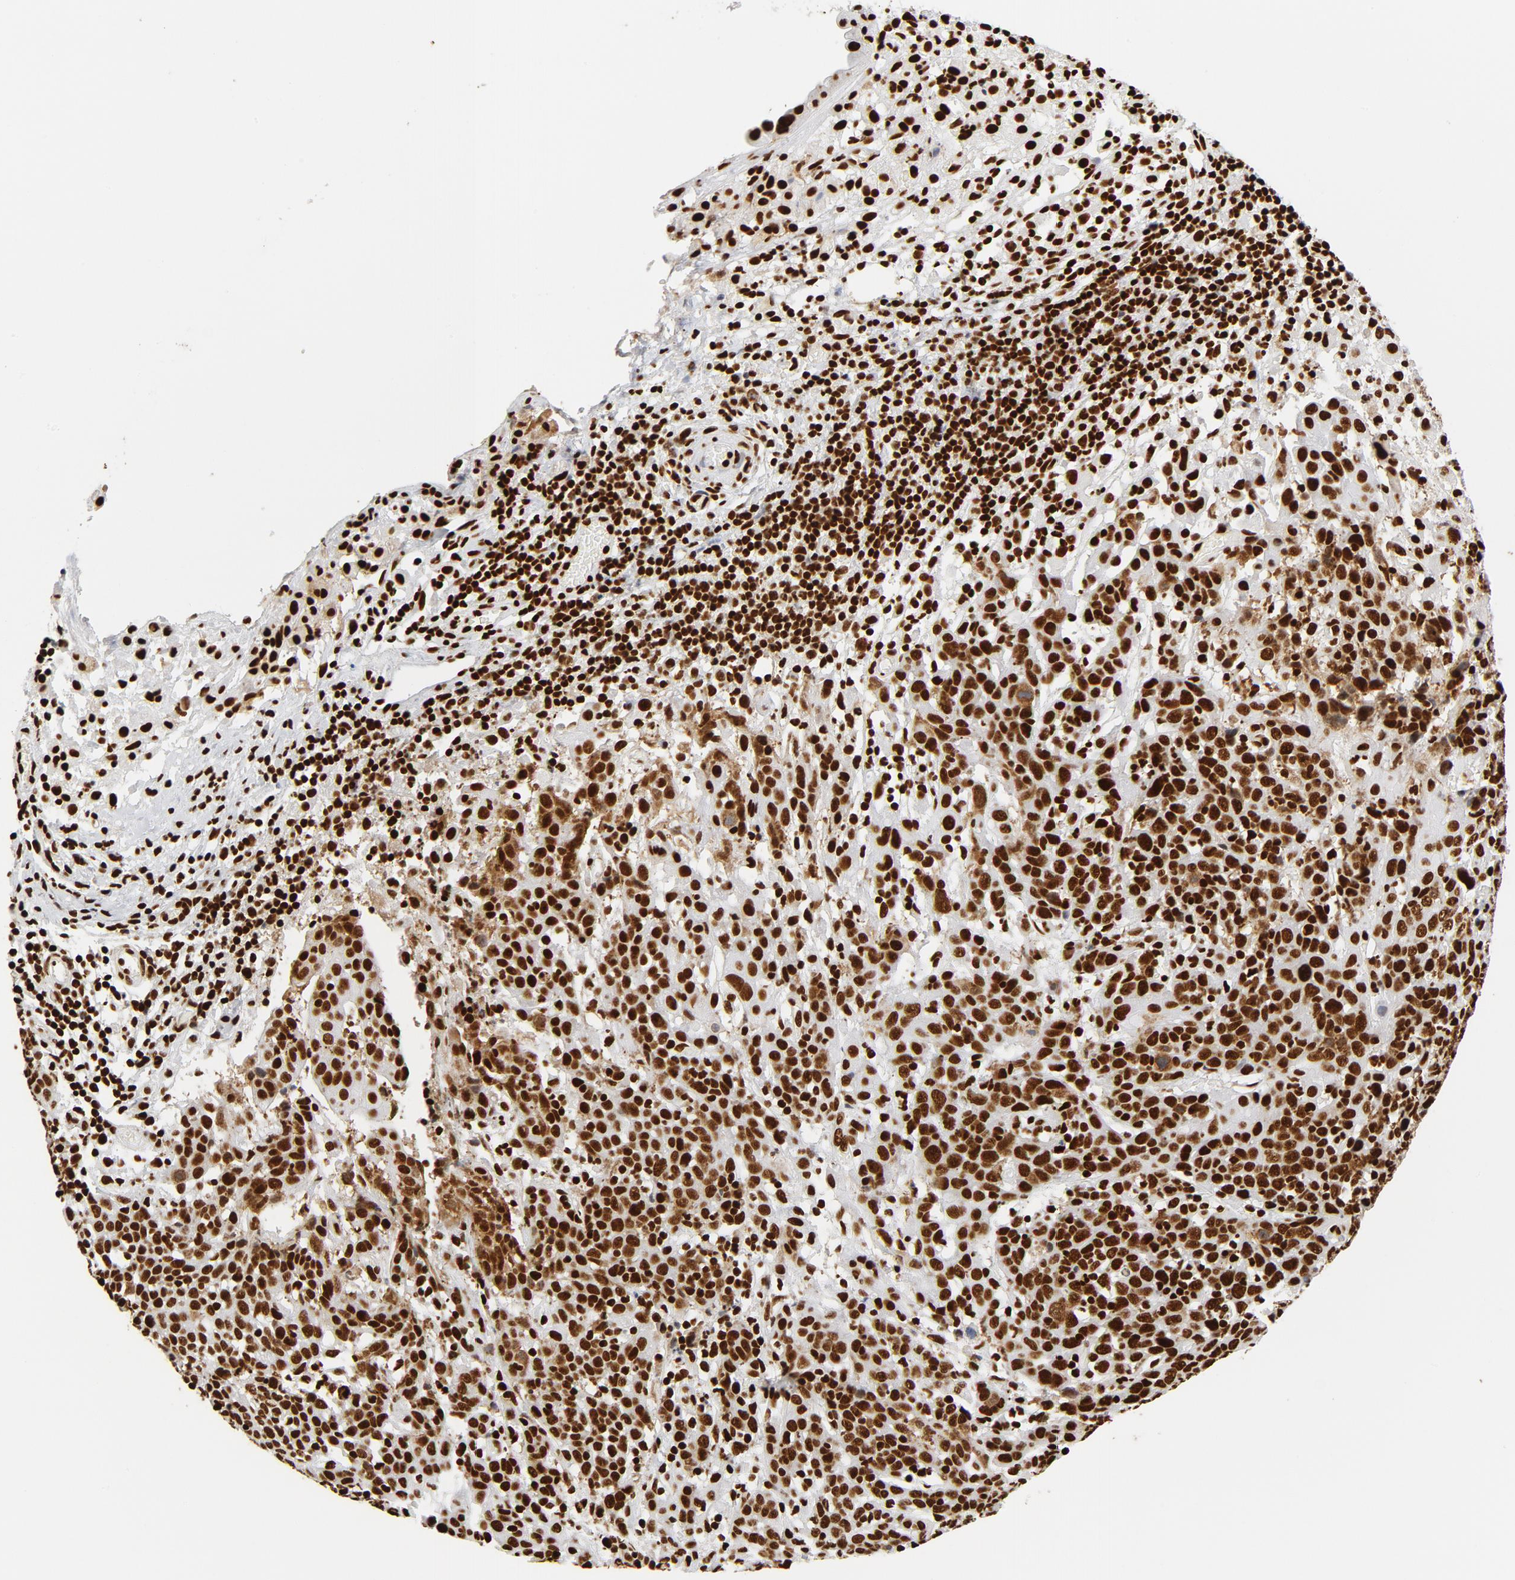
{"staining": {"intensity": "strong", "quantity": ">75%", "location": "cytoplasmic/membranous,nuclear"}, "tissue": "cervical cancer", "cell_type": "Tumor cells", "image_type": "cancer", "snomed": [{"axis": "morphology", "description": "Normal tissue, NOS"}, {"axis": "morphology", "description": "Squamous cell carcinoma, NOS"}, {"axis": "topography", "description": "Cervix"}], "caption": "Immunohistochemical staining of human cervical cancer (squamous cell carcinoma) displays strong cytoplasmic/membranous and nuclear protein staining in approximately >75% of tumor cells. The staining is performed using DAB (3,3'-diaminobenzidine) brown chromogen to label protein expression. The nuclei are counter-stained blue using hematoxylin.", "gene": "XRCC6", "patient": {"sex": "female", "age": 67}}